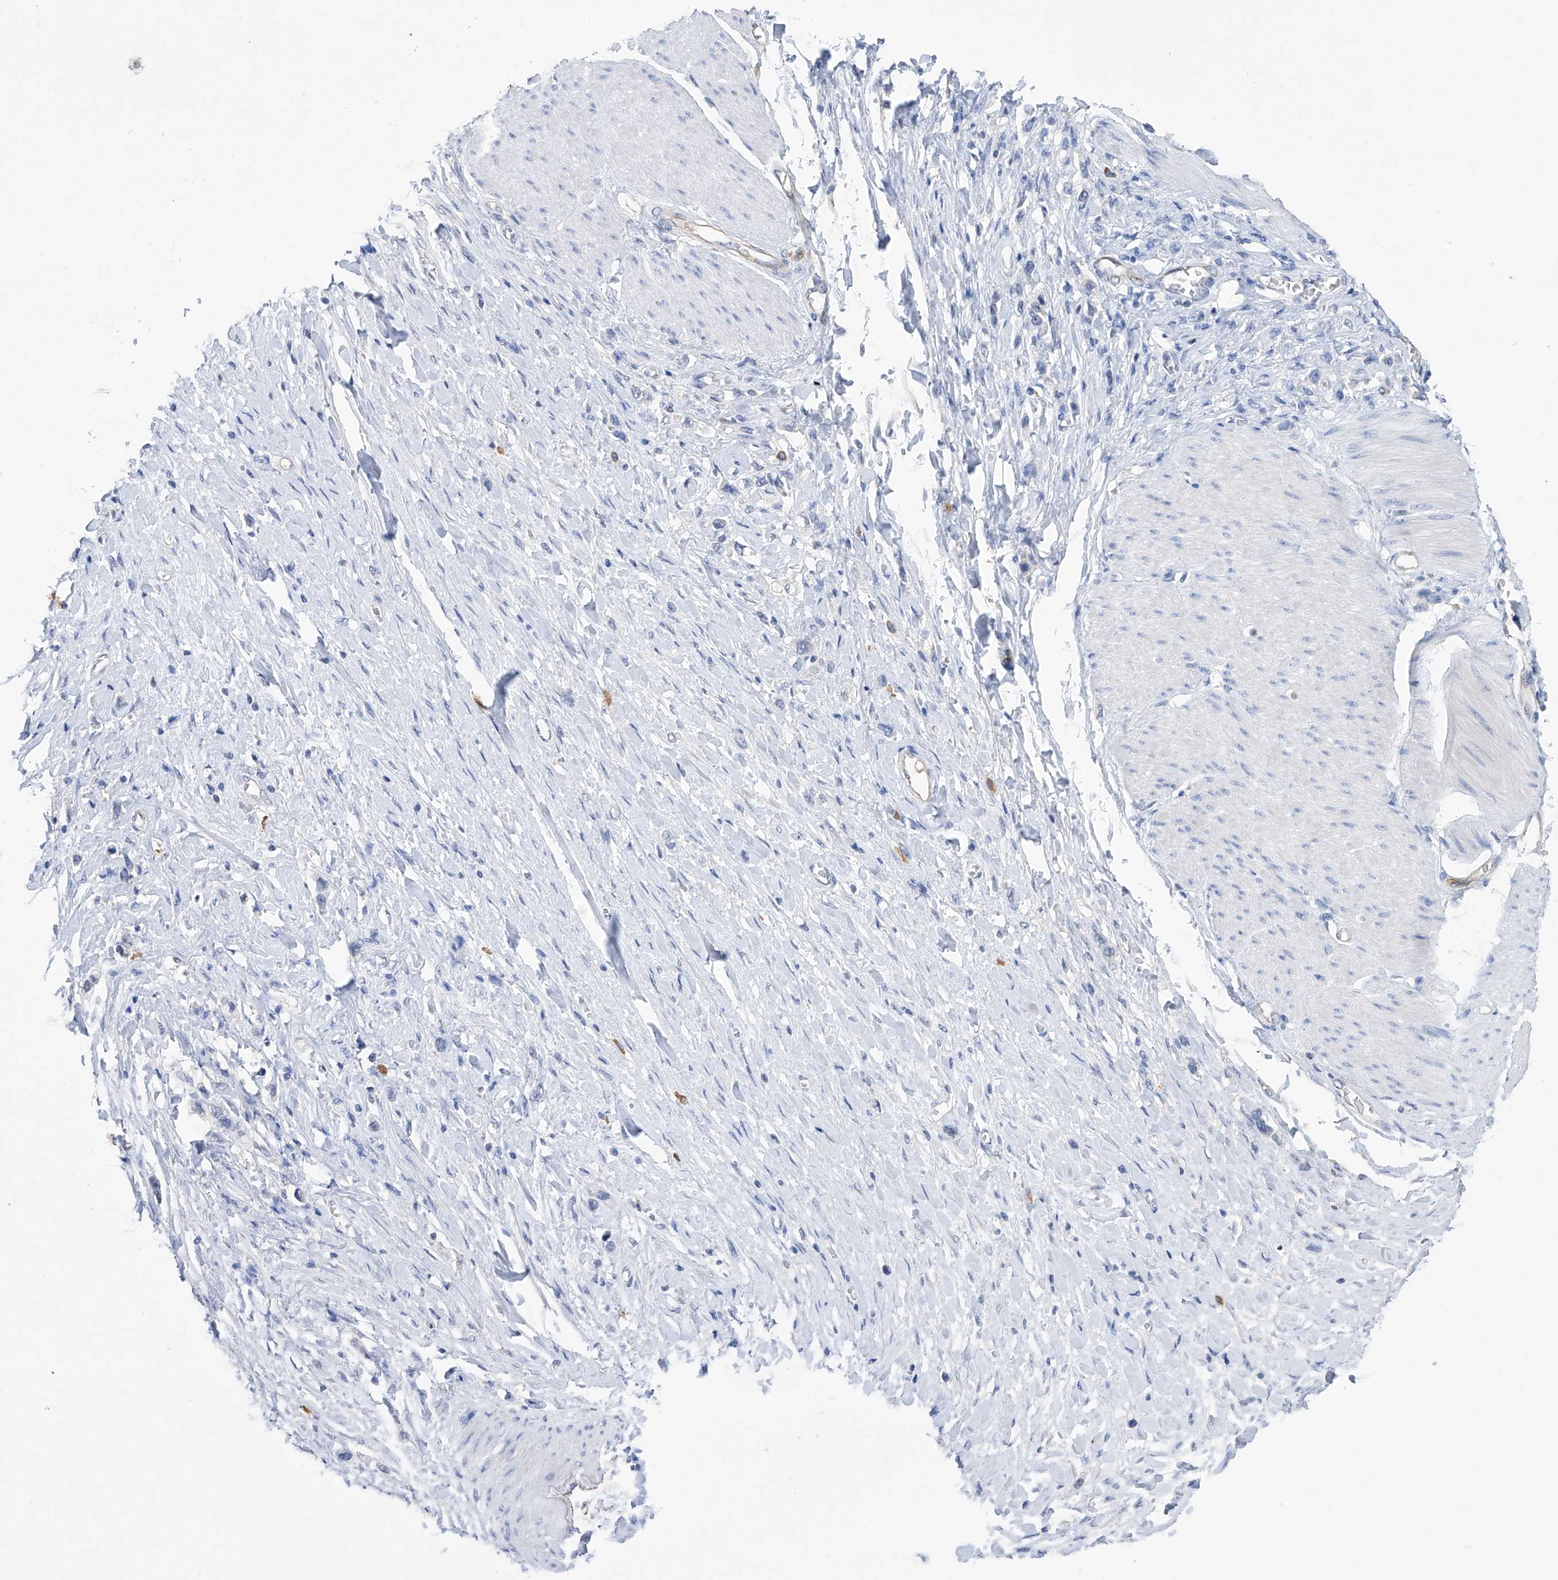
{"staining": {"intensity": "negative", "quantity": "none", "location": "none"}, "tissue": "stomach cancer", "cell_type": "Tumor cells", "image_type": "cancer", "snomed": [{"axis": "morphology", "description": "Adenocarcinoma, NOS"}, {"axis": "topography", "description": "Stomach"}], "caption": "The histopathology image demonstrates no staining of tumor cells in stomach cancer (adenocarcinoma).", "gene": "PGM3", "patient": {"sex": "female", "age": 65}}